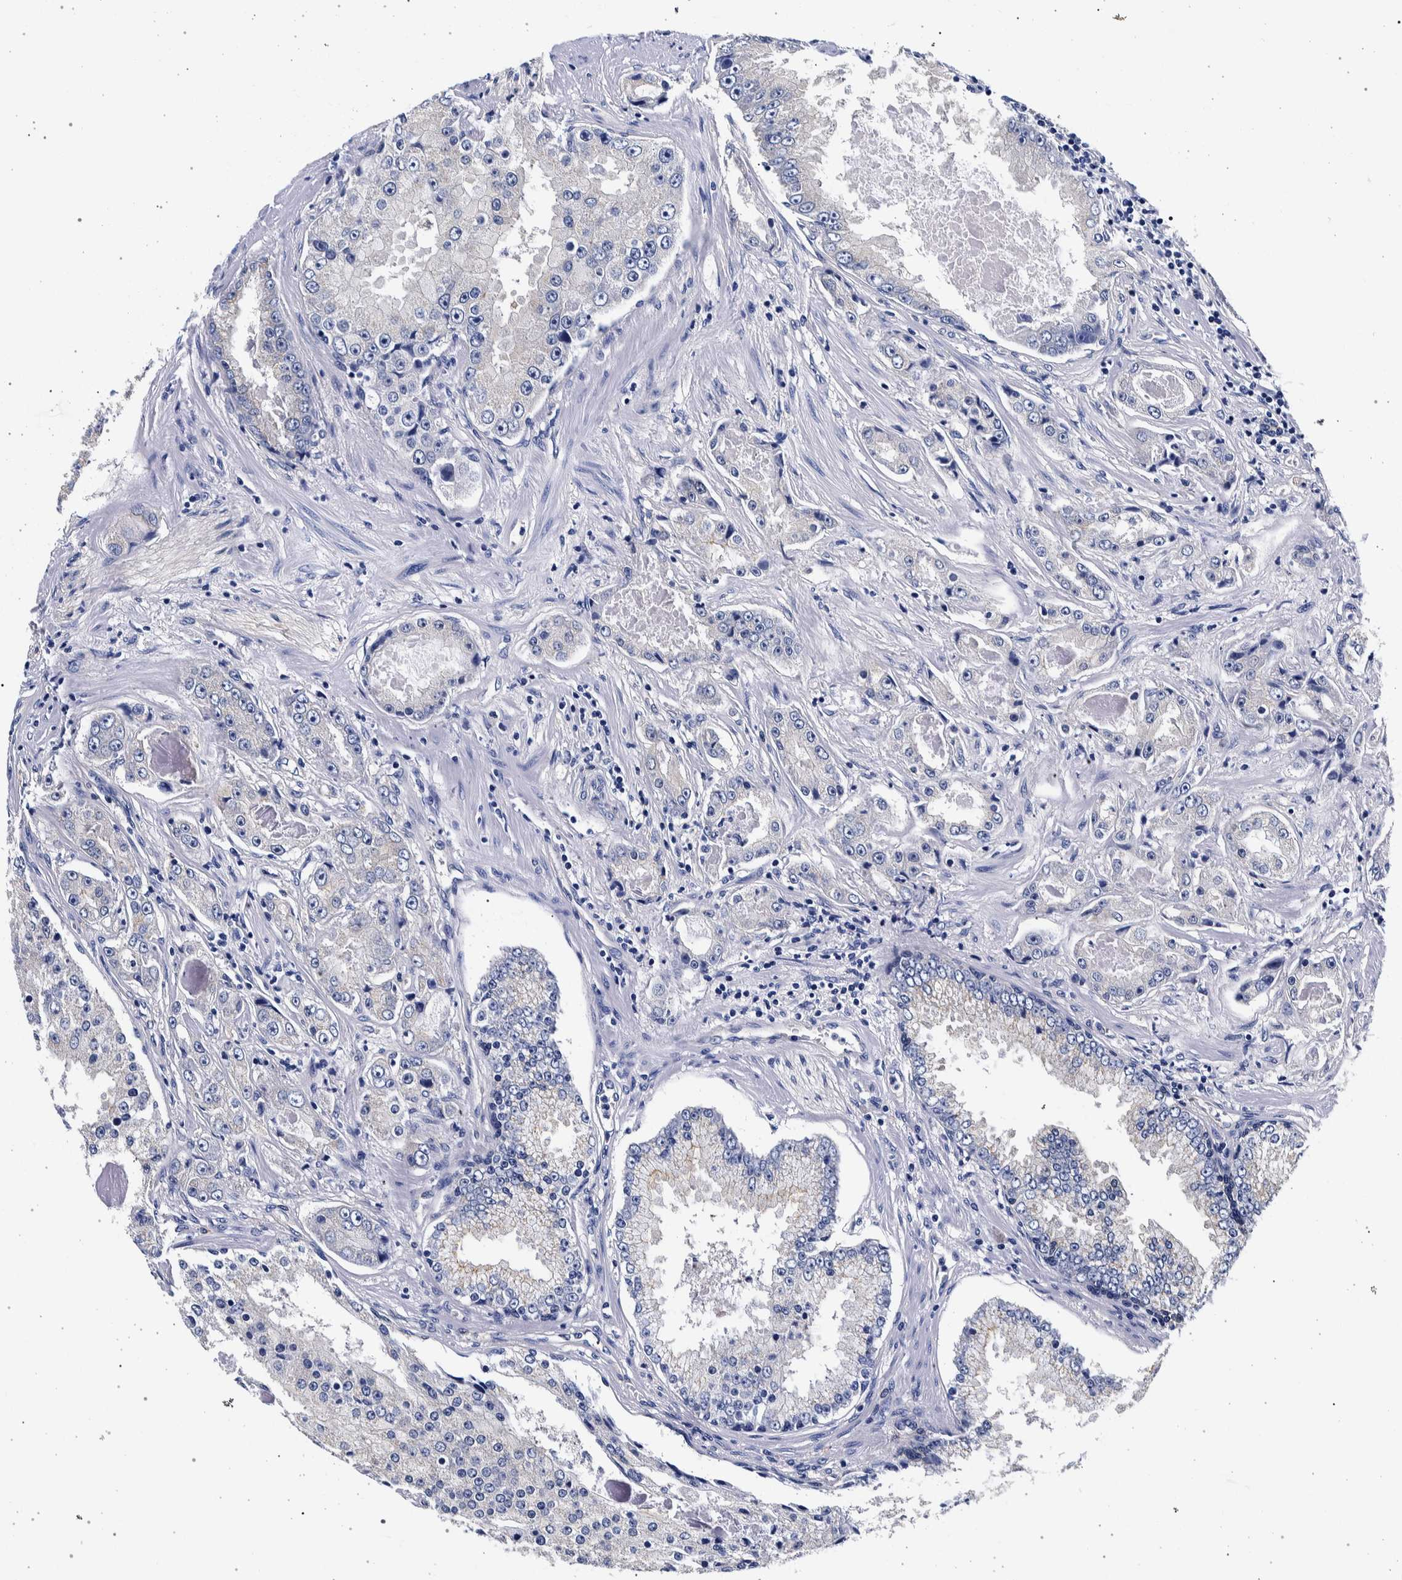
{"staining": {"intensity": "negative", "quantity": "none", "location": "none"}, "tissue": "prostate cancer", "cell_type": "Tumor cells", "image_type": "cancer", "snomed": [{"axis": "morphology", "description": "Adenocarcinoma, High grade"}, {"axis": "topography", "description": "Prostate"}], "caption": "There is no significant expression in tumor cells of prostate cancer.", "gene": "NIBAN2", "patient": {"sex": "male", "age": 73}}